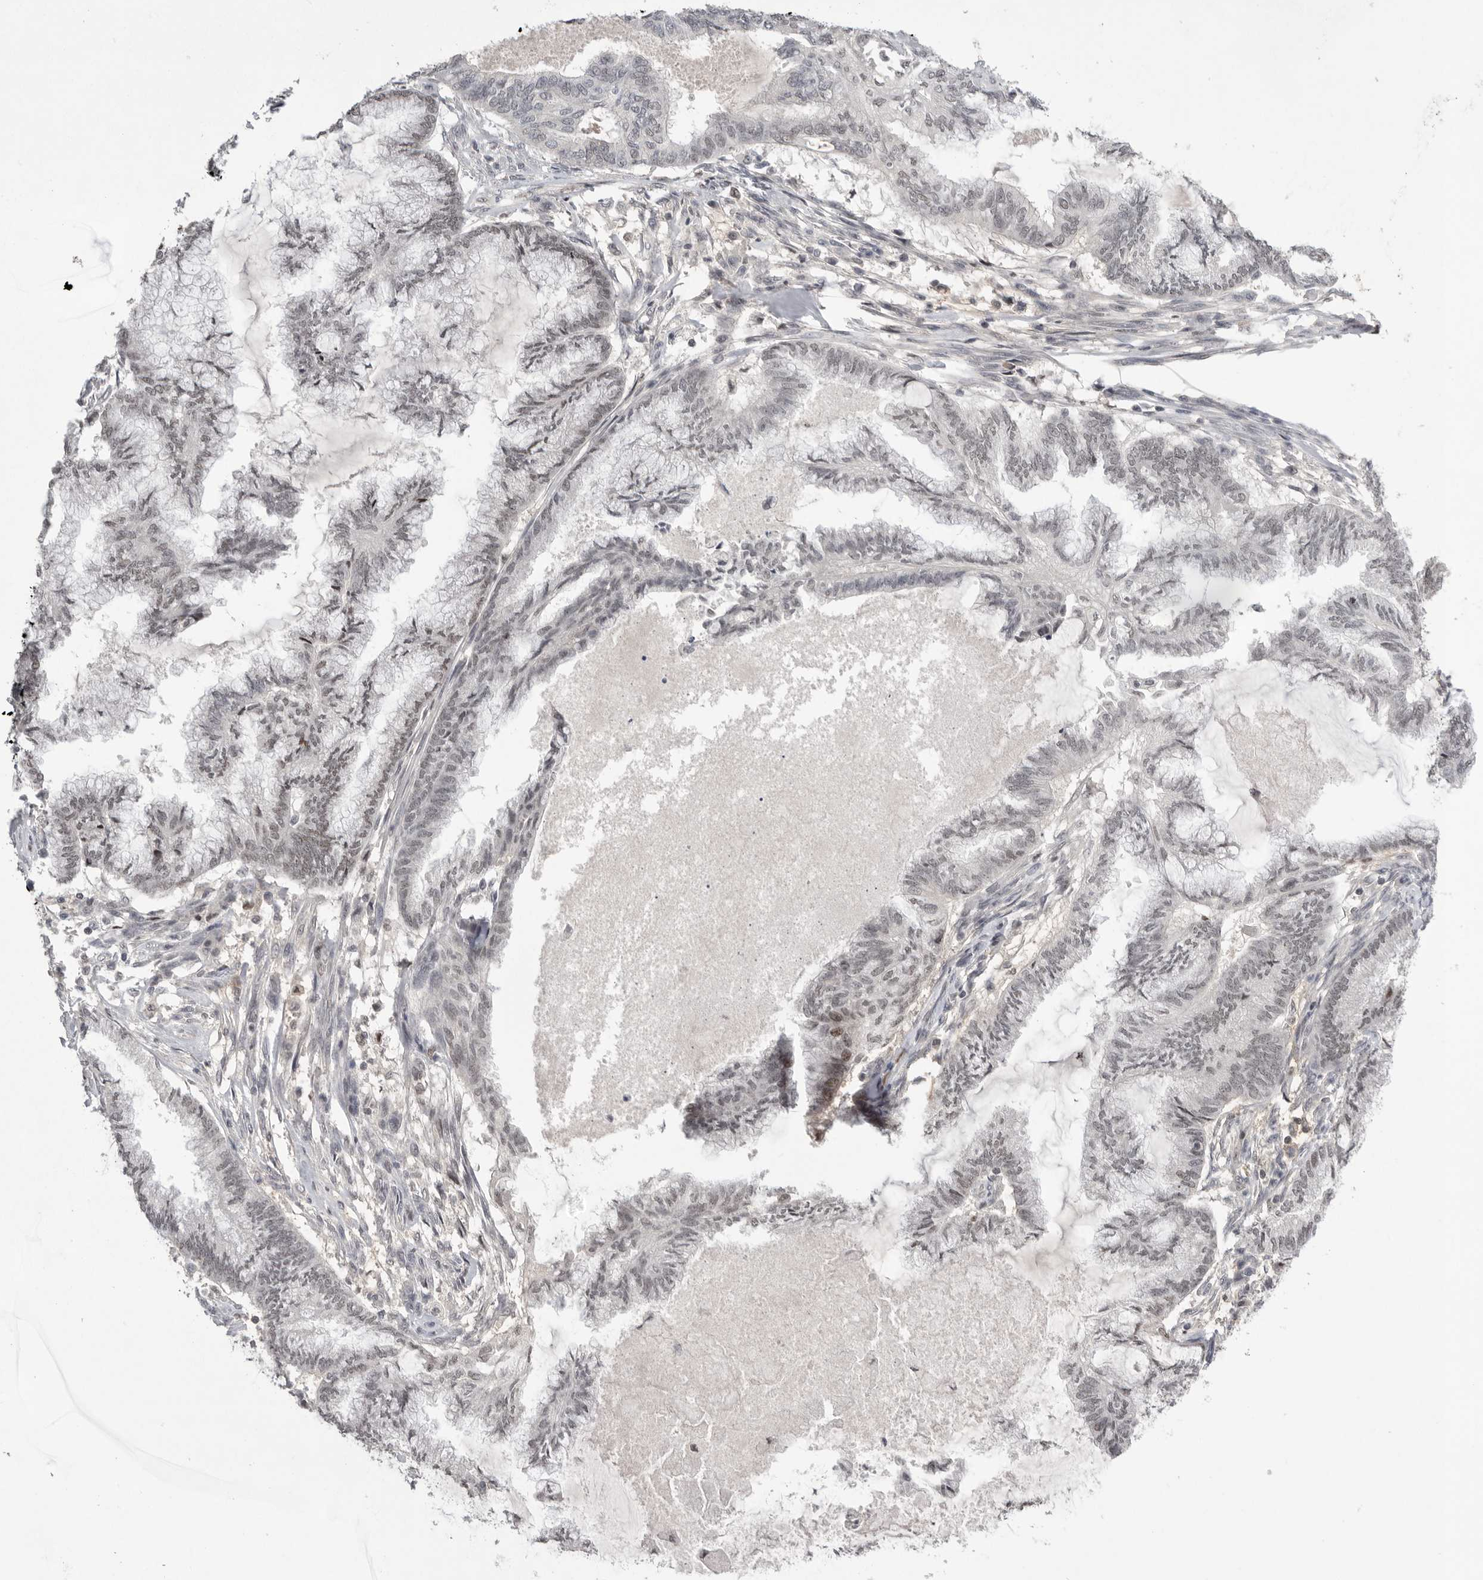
{"staining": {"intensity": "negative", "quantity": "none", "location": "none"}, "tissue": "endometrial cancer", "cell_type": "Tumor cells", "image_type": "cancer", "snomed": [{"axis": "morphology", "description": "Adenocarcinoma, NOS"}, {"axis": "topography", "description": "Endometrium"}], "caption": "Immunohistochemical staining of endometrial cancer reveals no significant positivity in tumor cells.", "gene": "POU5F1", "patient": {"sex": "female", "age": 86}}